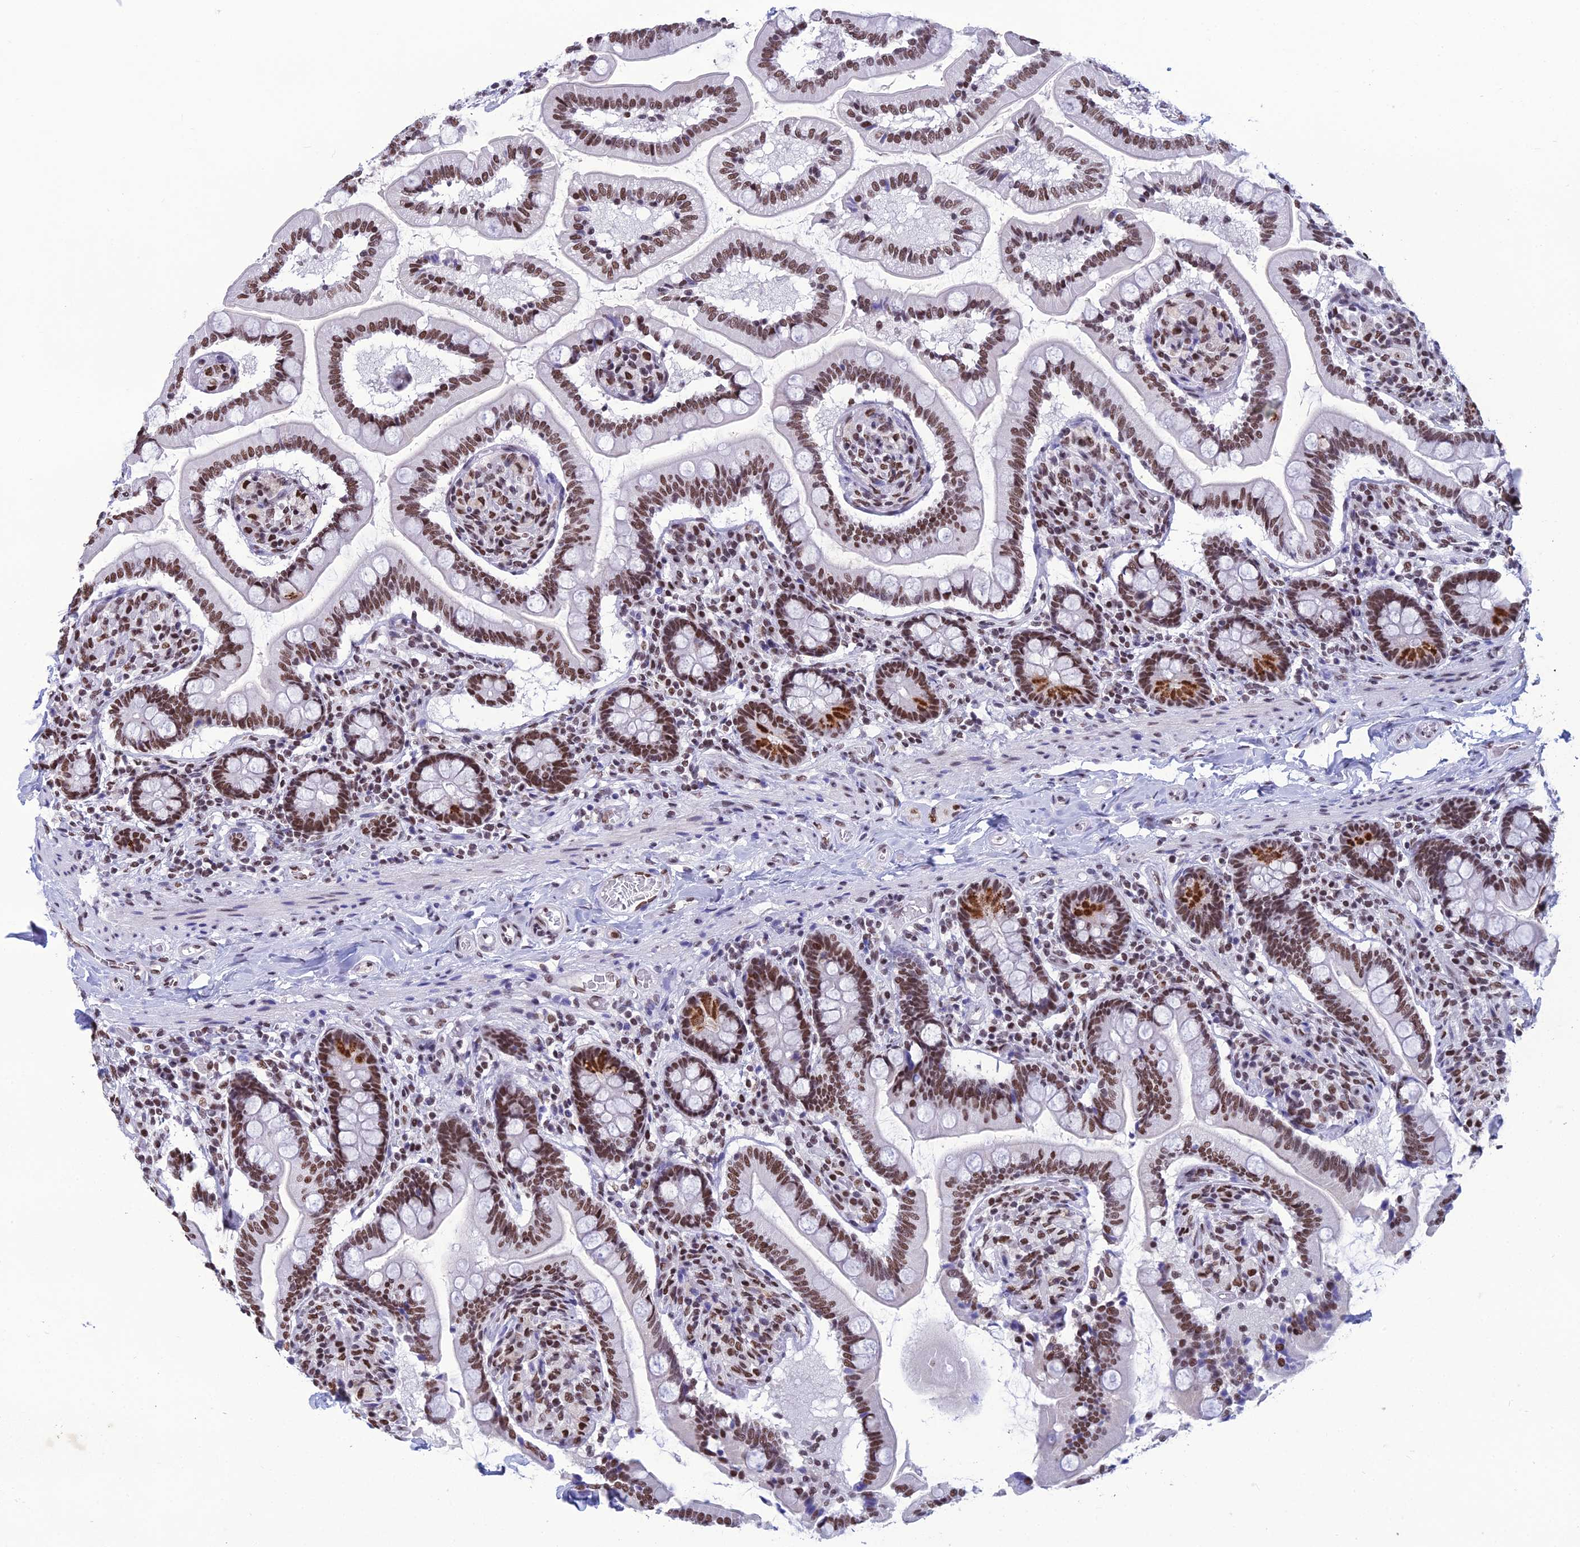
{"staining": {"intensity": "strong", "quantity": ">75%", "location": "nuclear"}, "tissue": "small intestine", "cell_type": "Glandular cells", "image_type": "normal", "snomed": [{"axis": "morphology", "description": "Normal tissue, NOS"}, {"axis": "topography", "description": "Small intestine"}], "caption": "Protein expression analysis of normal human small intestine reveals strong nuclear positivity in approximately >75% of glandular cells.", "gene": "PRAMEF12", "patient": {"sex": "female", "age": 64}}